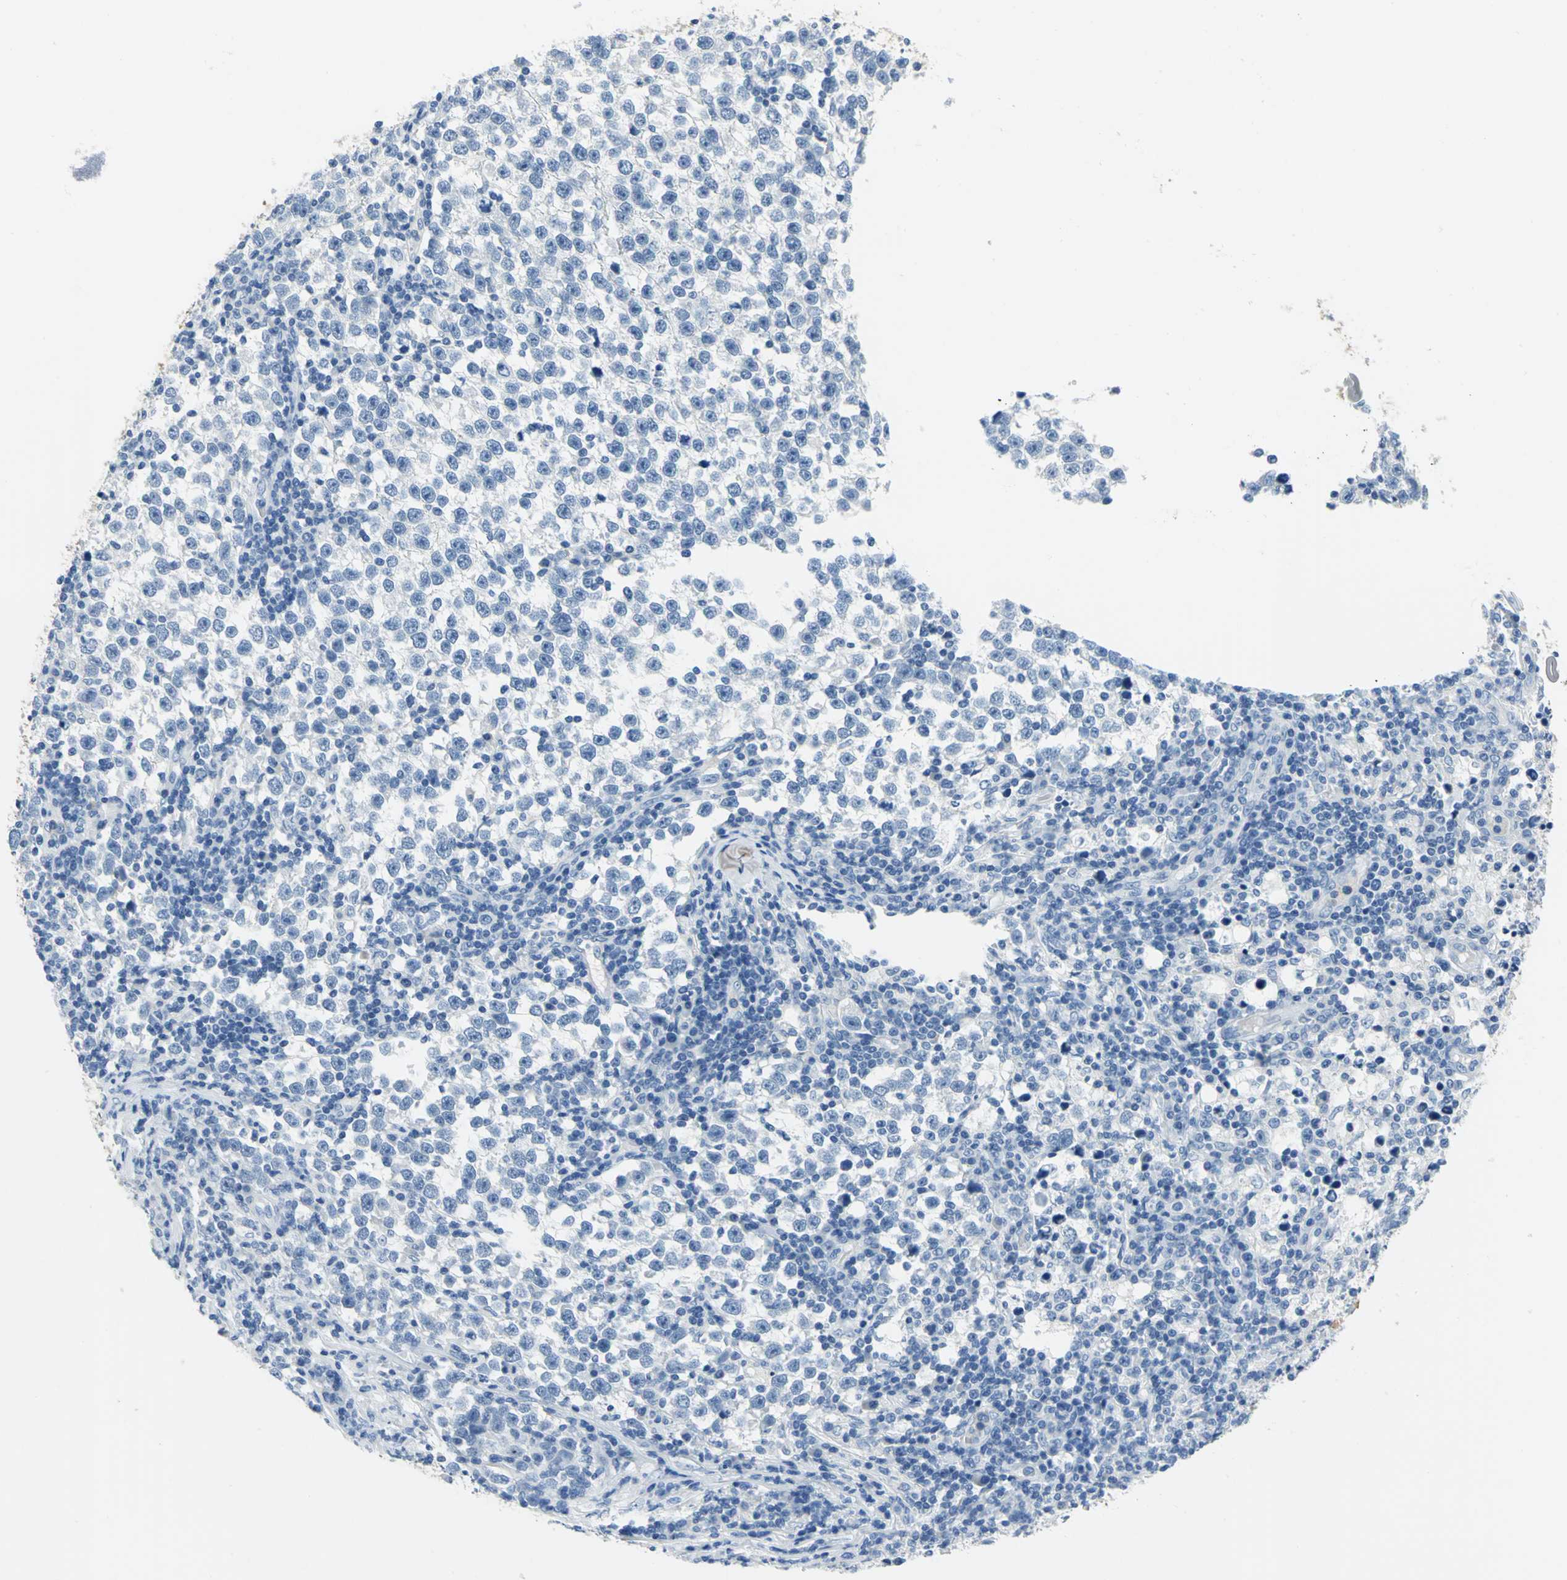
{"staining": {"intensity": "negative", "quantity": "none", "location": "none"}, "tissue": "testis cancer", "cell_type": "Tumor cells", "image_type": "cancer", "snomed": [{"axis": "morphology", "description": "Seminoma, NOS"}, {"axis": "topography", "description": "Testis"}], "caption": "The photomicrograph shows no significant positivity in tumor cells of testis cancer.", "gene": "PKLR", "patient": {"sex": "male", "age": 43}}